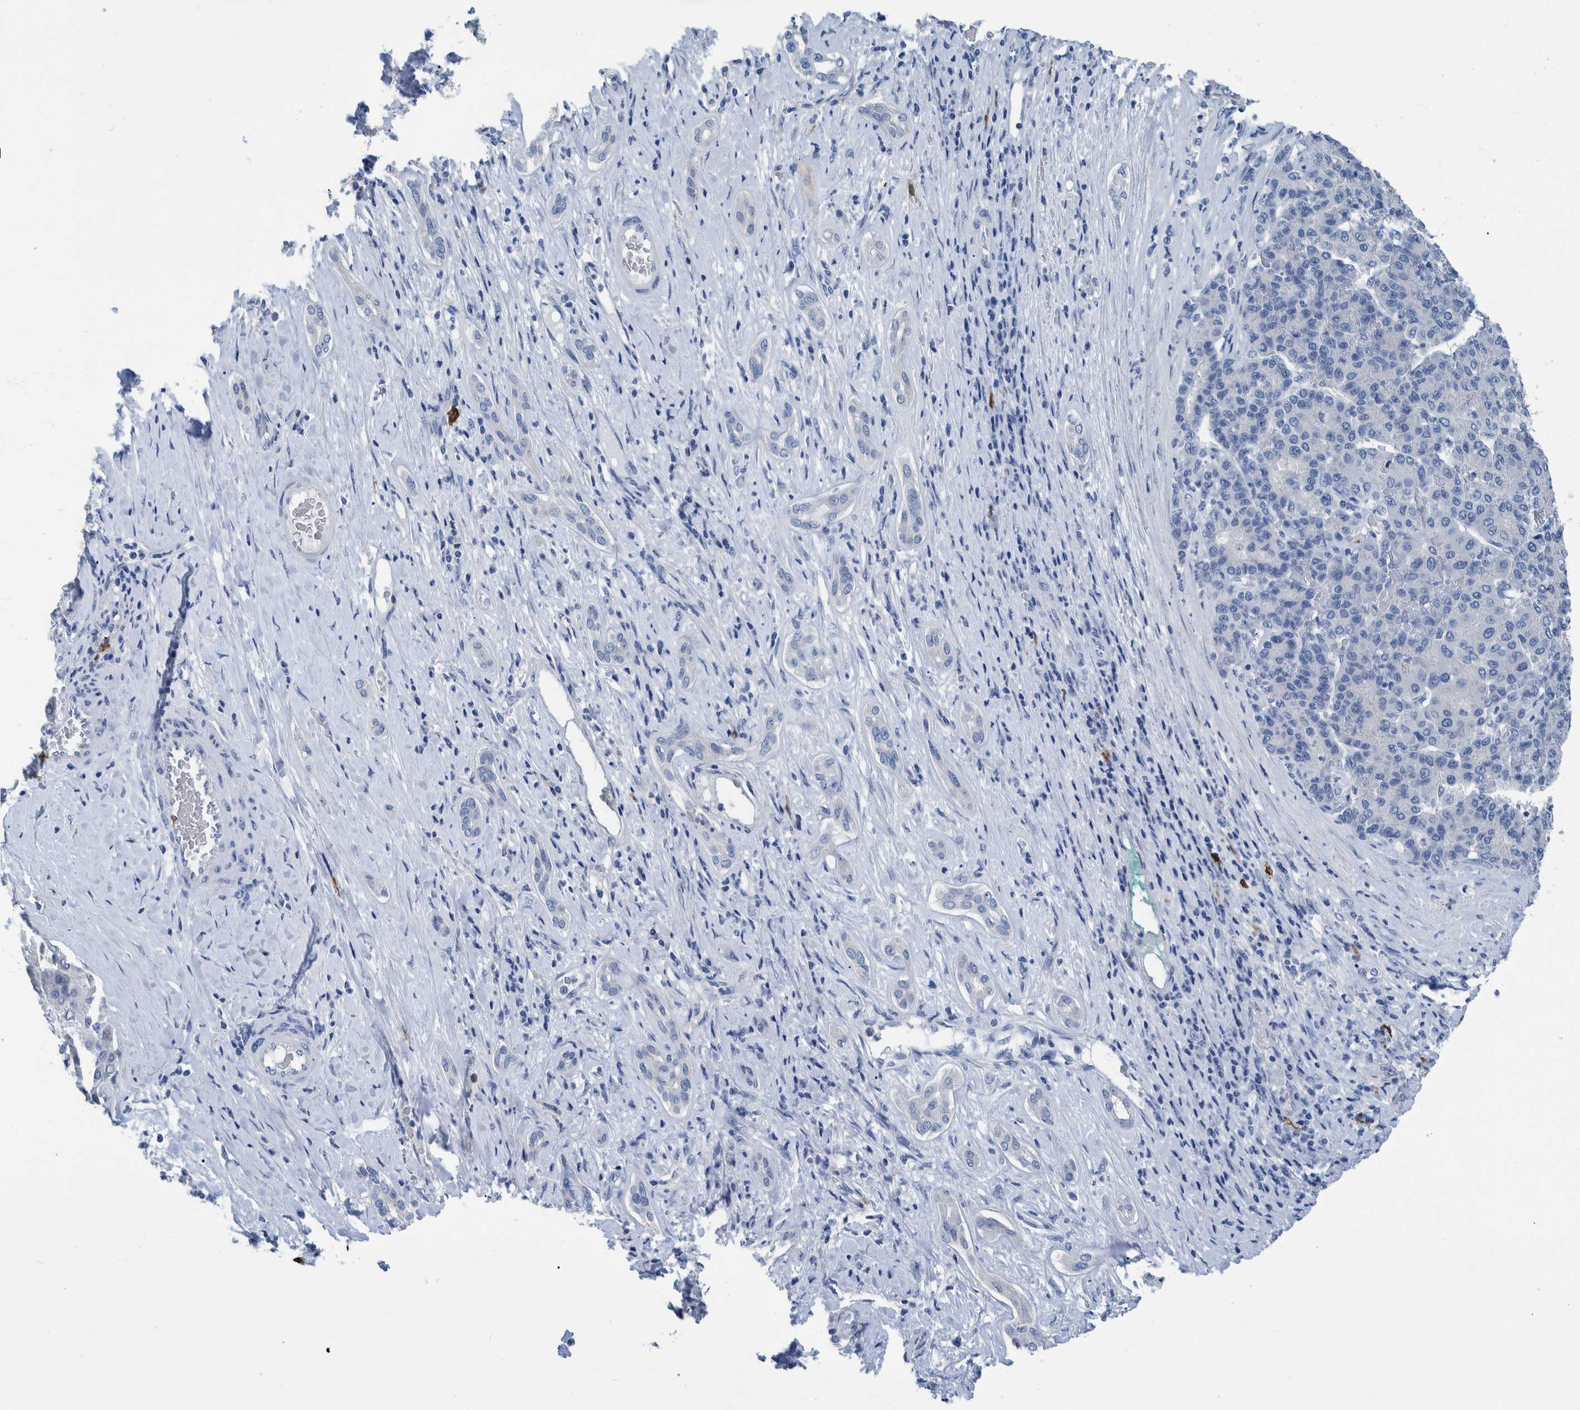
{"staining": {"intensity": "negative", "quantity": "none", "location": "none"}, "tissue": "liver cancer", "cell_type": "Tumor cells", "image_type": "cancer", "snomed": [{"axis": "morphology", "description": "Carcinoma, Hepatocellular, NOS"}, {"axis": "topography", "description": "Liver"}], "caption": "Immunohistochemical staining of human hepatocellular carcinoma (liver) displays no significant expression in tumor cells.", "gene": "IDO1", "patient": {"sex": "male", "age": 65}}